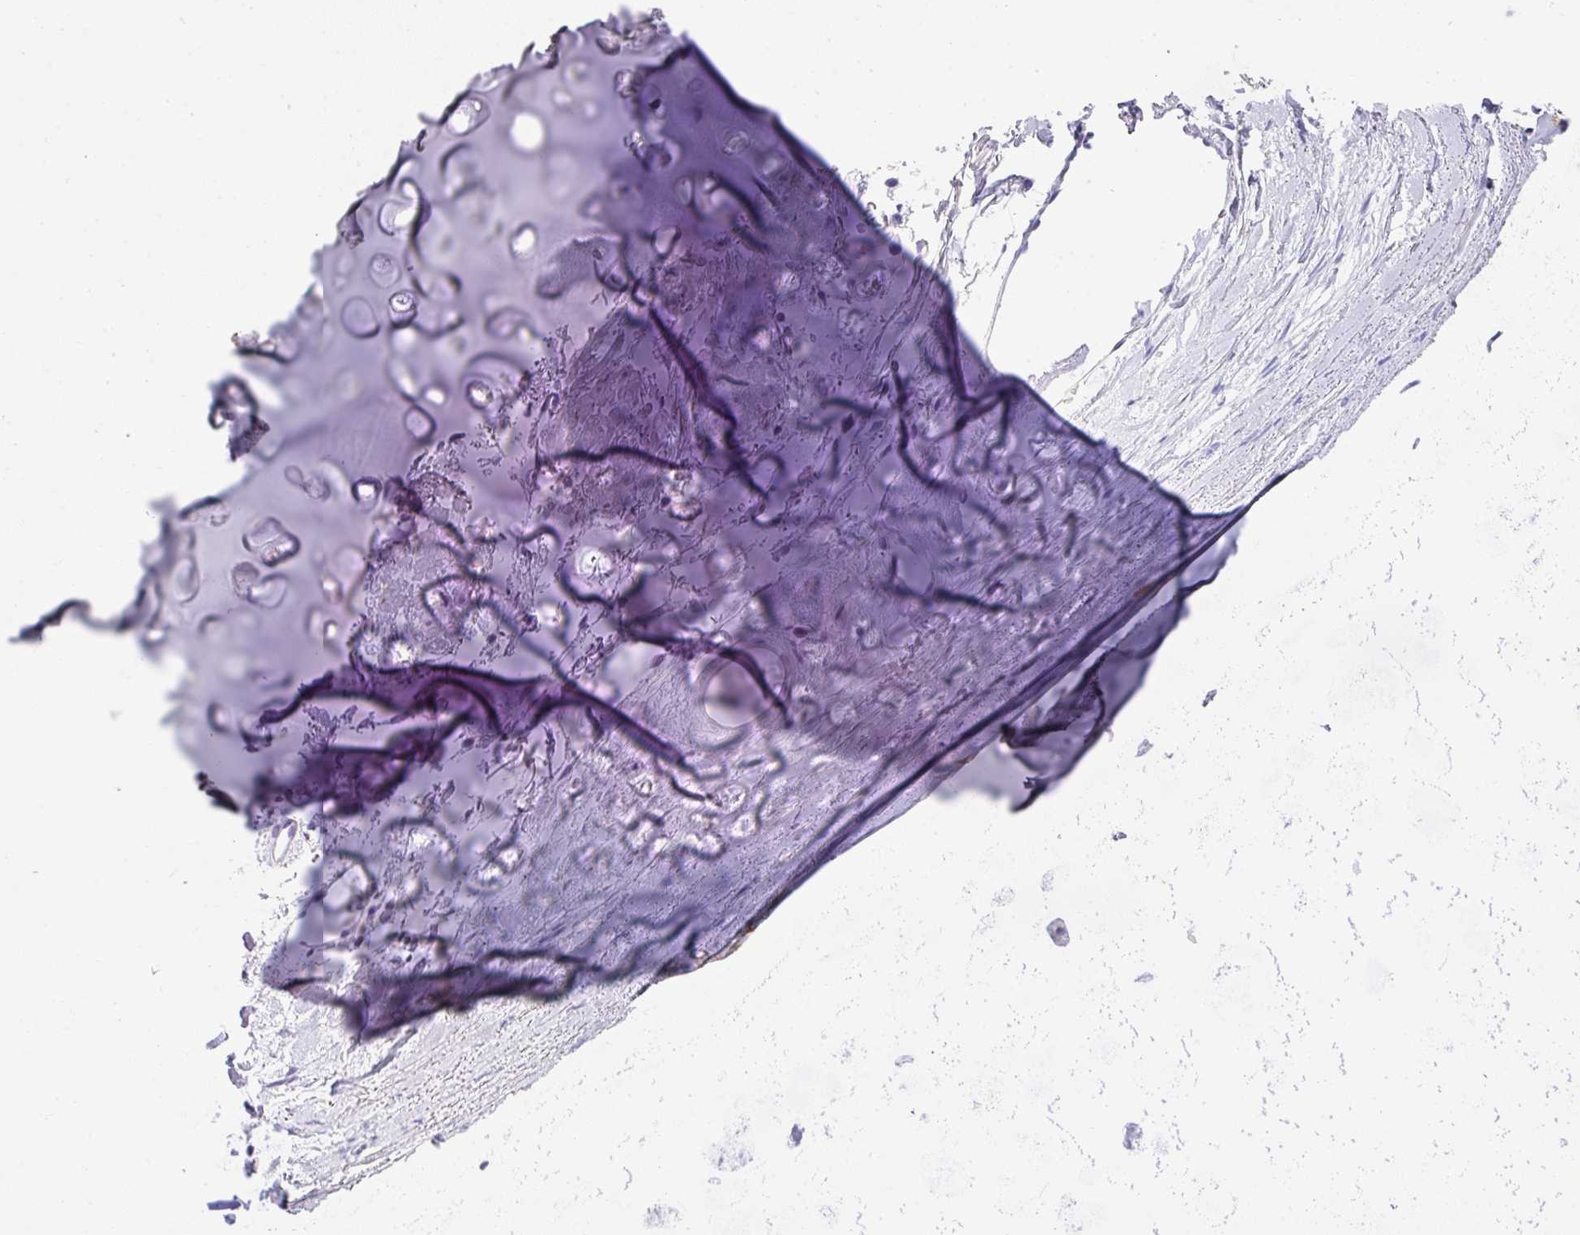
{"staining": {"intensity": "negative", "quantity": "none", "location": "none"}, "tissue": "adipose tissue", "cell_type": "Adipocytes", "image_type": "normal", "snomed": [{"axis": "morphology", "description": "Normal tissue, NOS"}, {"axis": "topography", "description": "Lymph node"}, {"axis": "topography", "description": "Cartilage tissue"}, {"axis": "topography", "description": "Bronchus"}], "caption": "Immunohistochemistry photomicrograph of unremarkable adipose tissue stained for a protein (brown), which displays no staining in adipocytes. The staining is performed using DAB brown chromogen with nuclei counter-stained in using hematoxylin.", "gene": "ZNF568", "patient": {"sex": "female", "age": 70}}